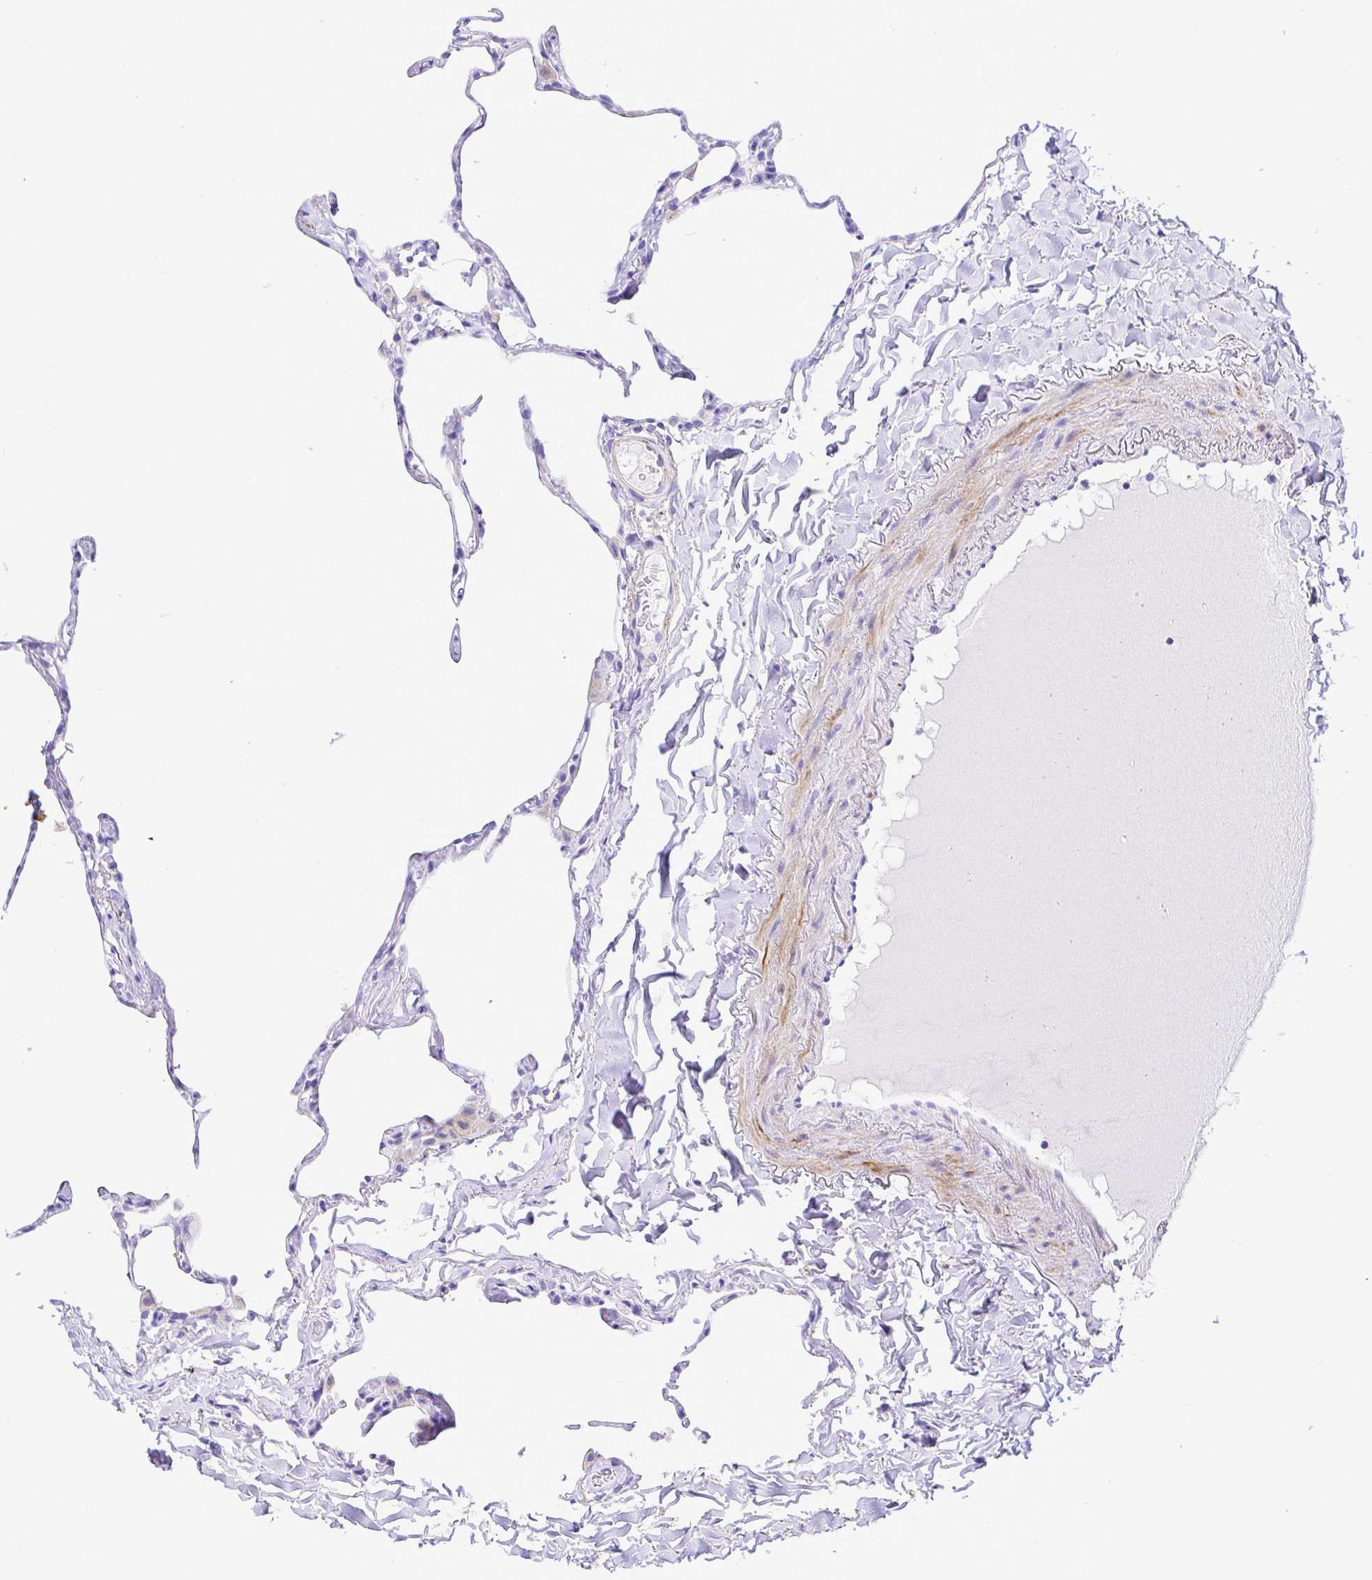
{"staining": {"intensity": "negative", "quantity": "none", "location": "none"}, "tissue": "lung", "cell_type": "Alveolar cells", "image_type": "normal", "snomed": [{"axis": "morphology", "description": "Normal tissue, NOS"}, {"axis": "topography", "description": "Lung"}], "caption": "High magnification brightfield microscopy of benign lung stained with DAB (3,3'-diaminobenzidine) (brown) and counterstained with hematoxylin (blue): alveolar cells show no significant positivity.", "gene": "BACE2", "patient": {"sex": "male", "age": 65}}